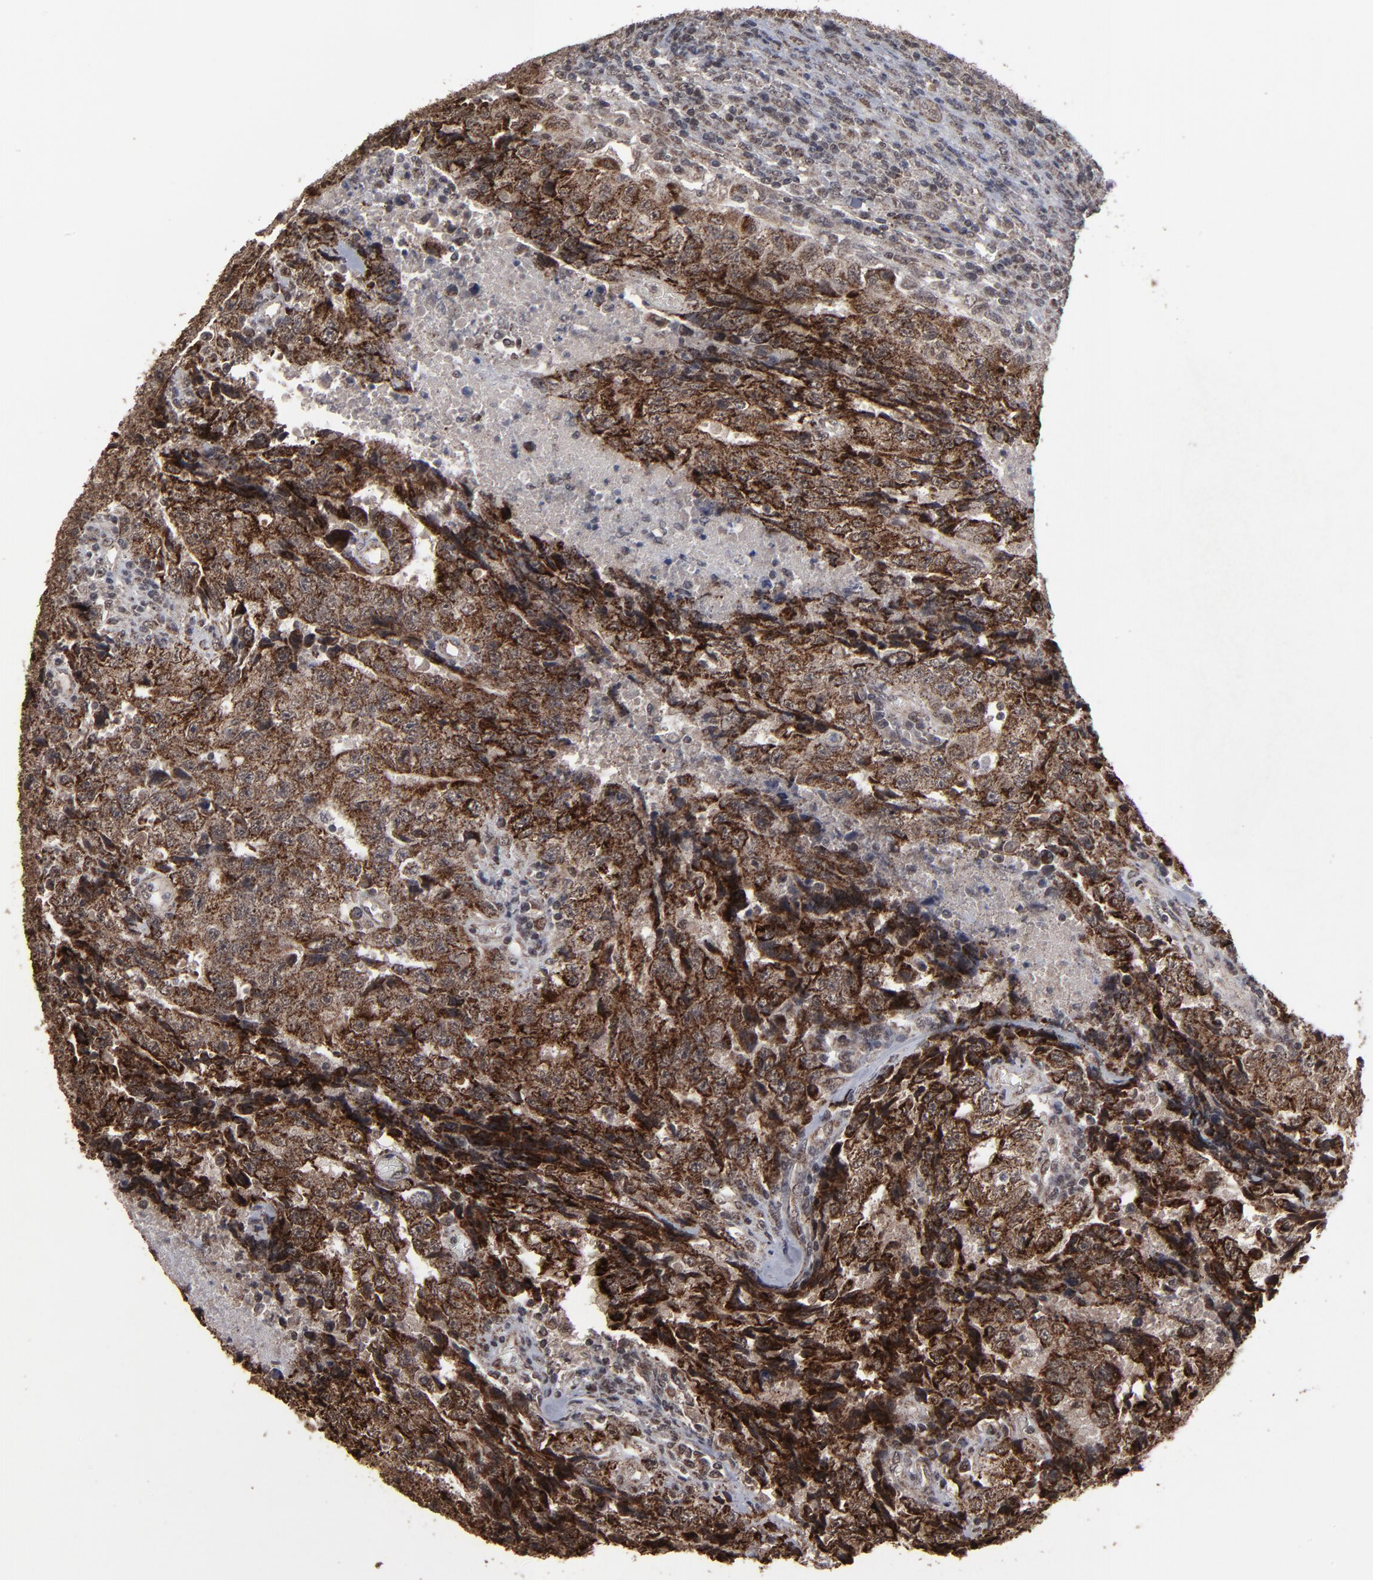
{"staining": {"intensity": "strong", "quantity": ">75%", "location": "cytoplasmic/membranous,nuclear"}, "tissue": "testis cancer", "cell_type": "Tumor cells", "image_type": "cancer", "snomed": [{"axis": "morphology", "description": "Necrosis, NOS"}, {"axis": "morphology", "description": "Carcinoma, Embryonal, NOS"}, {"axis": "topography", "description": "Testis"}], "caption": "Brown immunohistochemical staining in testis embryonal carcinoma shows strong cytoplasmic/membranous and nuclear staining in approximately >75% of tumor cells. The staining was performed using DAB (3,3'-diaminobenzidine) to visualize the protein expression in brown, while the nuclei were stained in blue with hematoxylin (Magnification: 20x).", "gene": "BNIP3", "patient": {"sex": "male", "age": 19}}